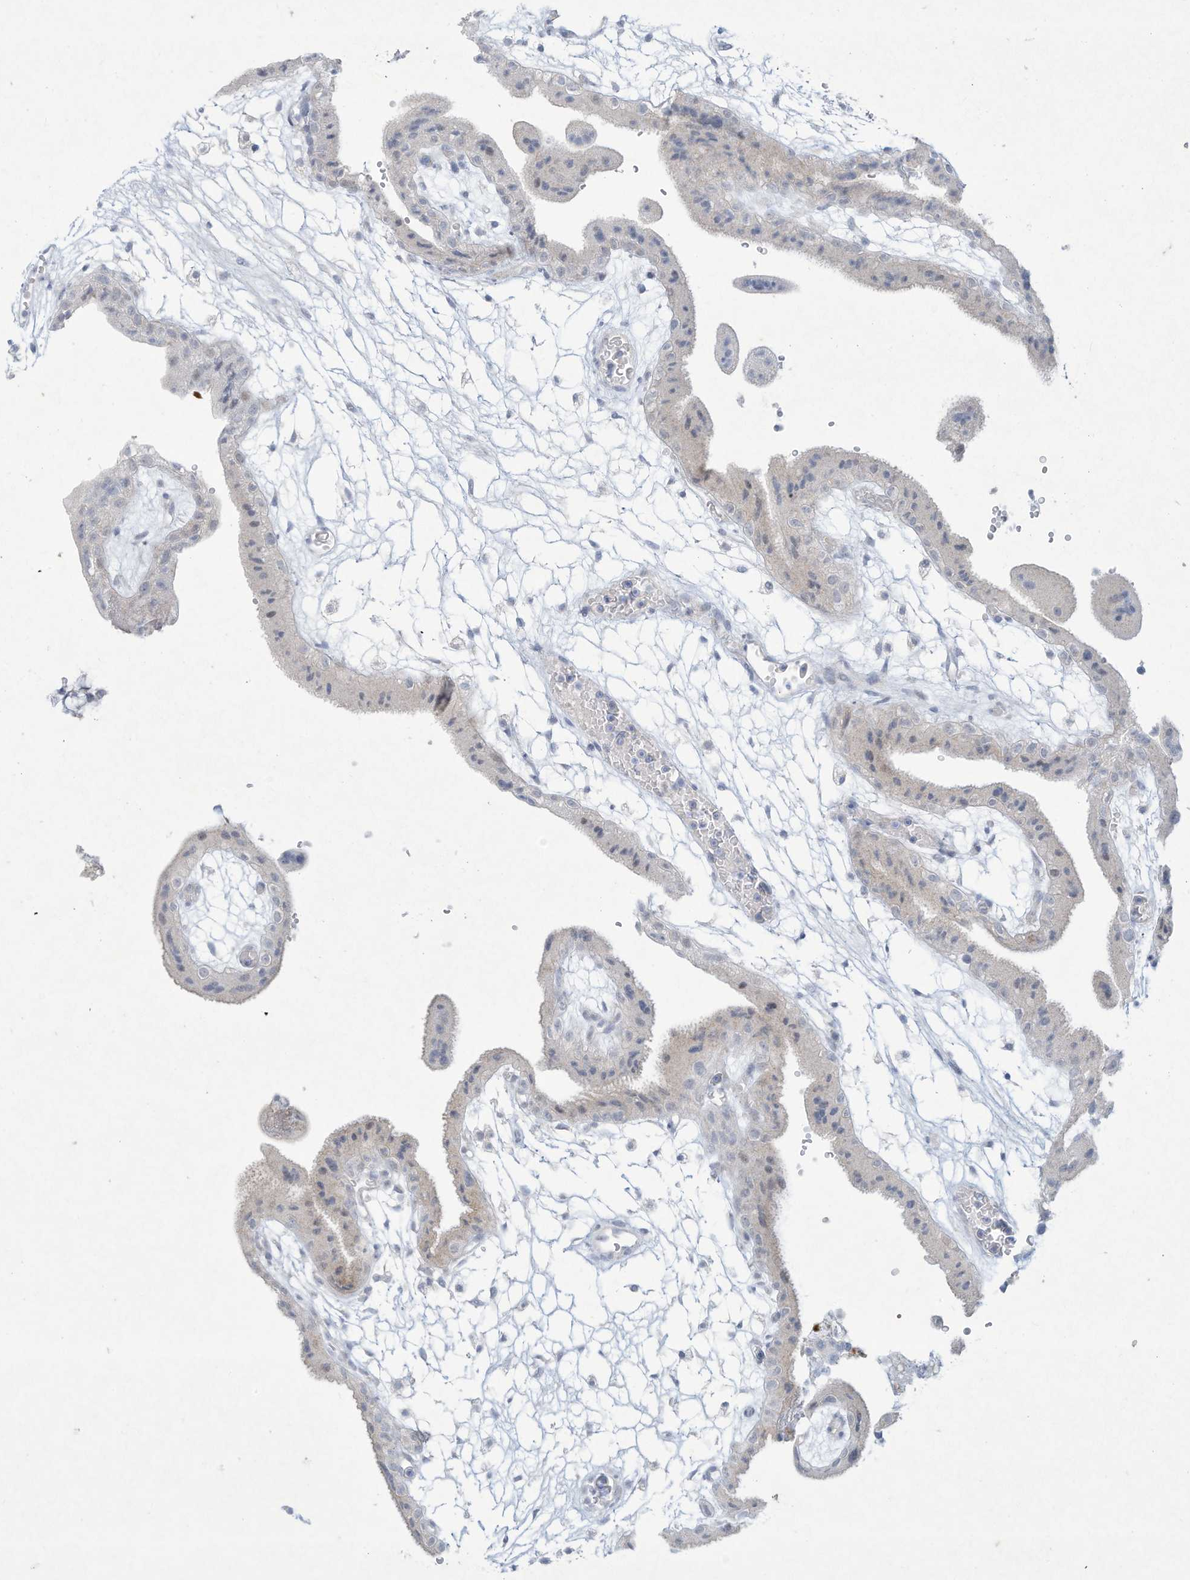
{"staining": {"intensity": "weak", "quantity": ">75%", "location": "cytoplasmic/membranous"}, "tissue": "placenta", "cell_type": "Decidual cells", "image_type": "normal", "snomed": [{"axis": "morphology", "description": "Normal tissue, NOS"}, {"axis": "topography", "description": "Placenta"}], "caption": "Human placenta stained with a brown dye exhibits weak cytoplasmic/membranous positive positivity in about >75% of decidual cells.", "gene": "PAX6", "patient": {"sex": "female", "age": 18}}